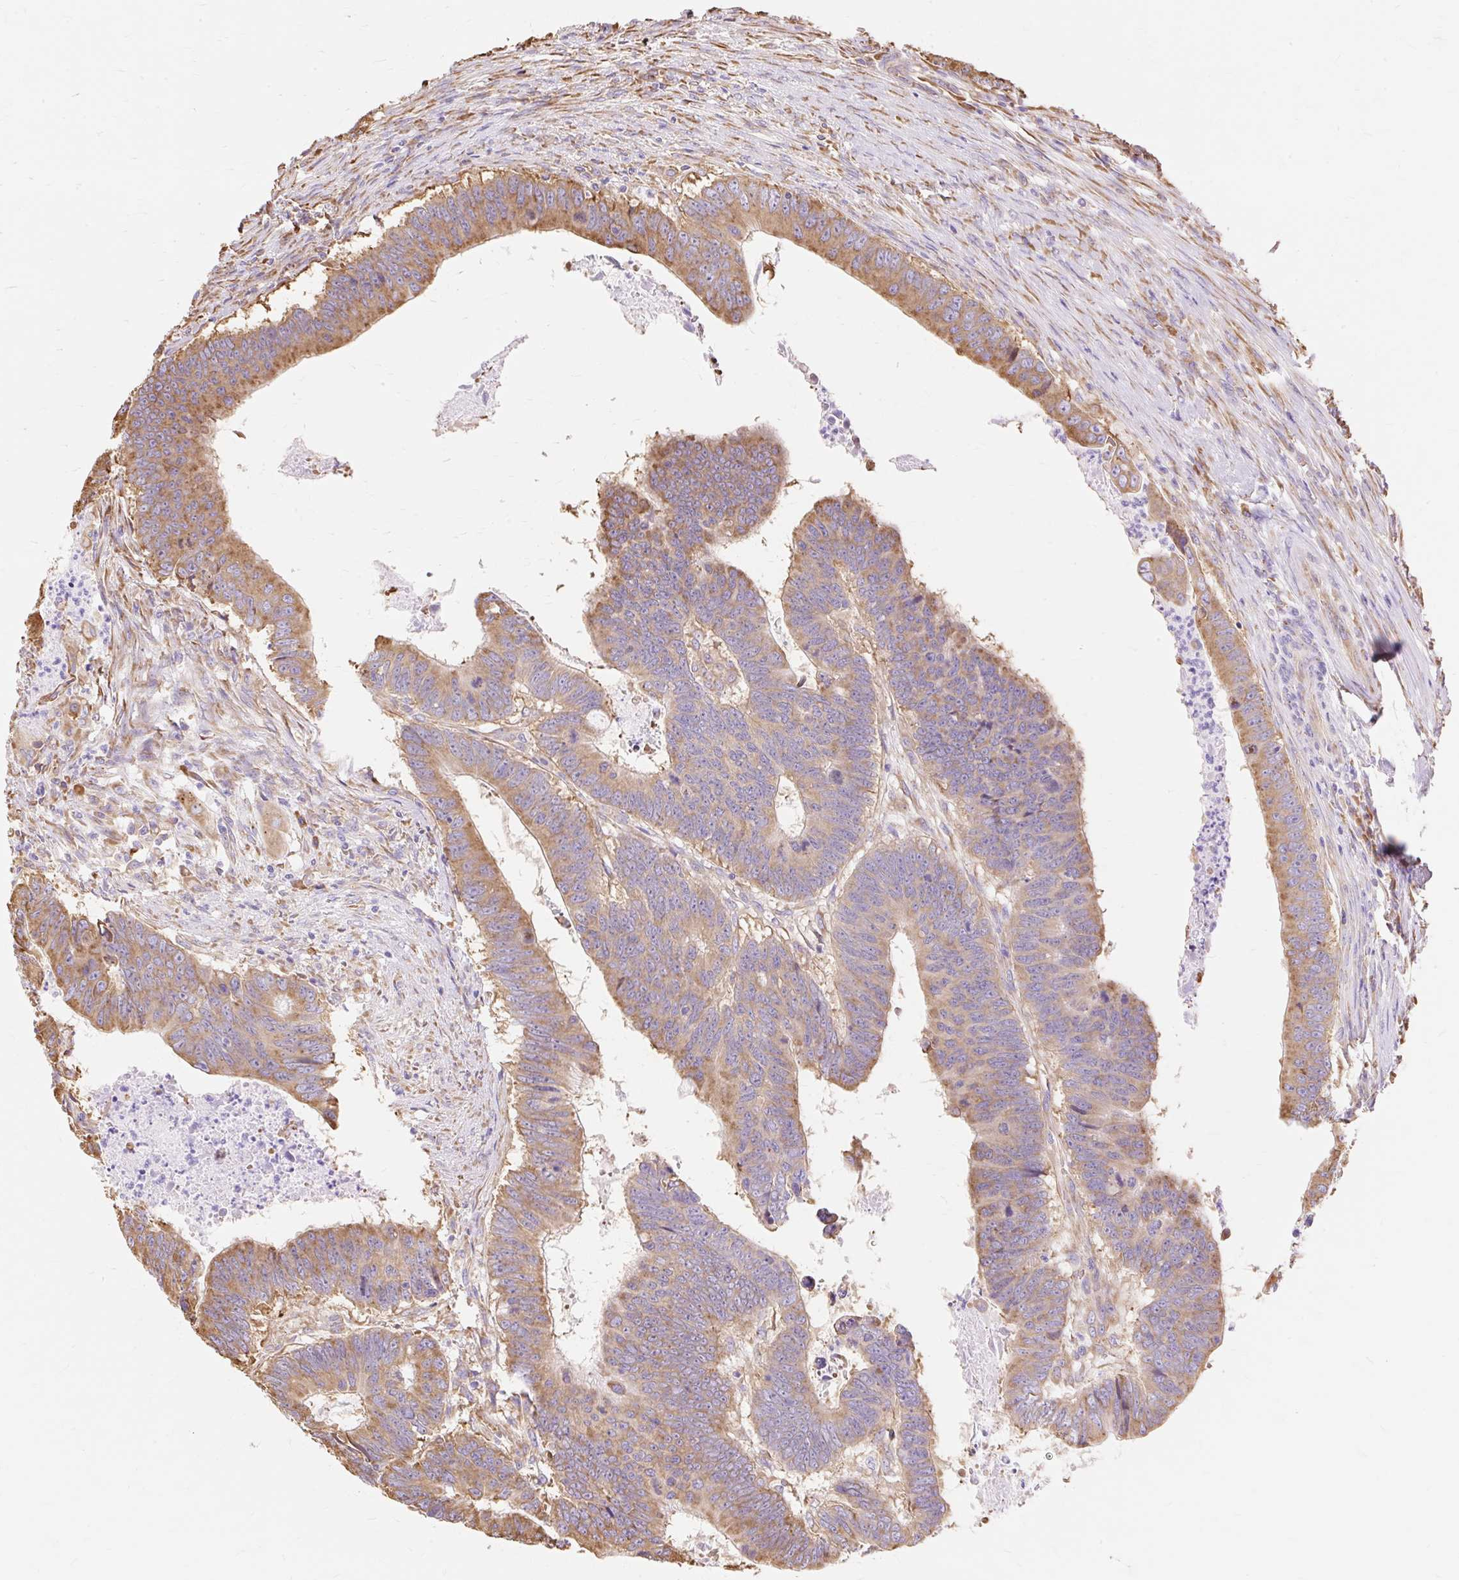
{"staining": {"intensity": "moderate", "quantity": ">75%", "location": "cytoplasmic/membranous"}, "tissue": "colorectal cancer", "cell_type": "Tumor cells", "image_type": "cancer", "snomed": [{"axis": "morphology", "description": "Adenocarcinoma, NOS"}, {"axis": "topography", "description": "Colon"}], "caption": "Immunohistochemistry (IHC) staining of colorectal cancer, which demonstrates medium levels of moderate cytoplasmic/membranous staining in approximately >75% of tumor cells indicating moderate cytoplasmic/membranous protein expression. The staining was performed using DAB (3,3'-diaminobenzidine) (brown) for protein detection and nuclei were counterstained in hematoxylin (blue).", "gene": "RPS17", "patient": {"sex": "male", "age": 62}}